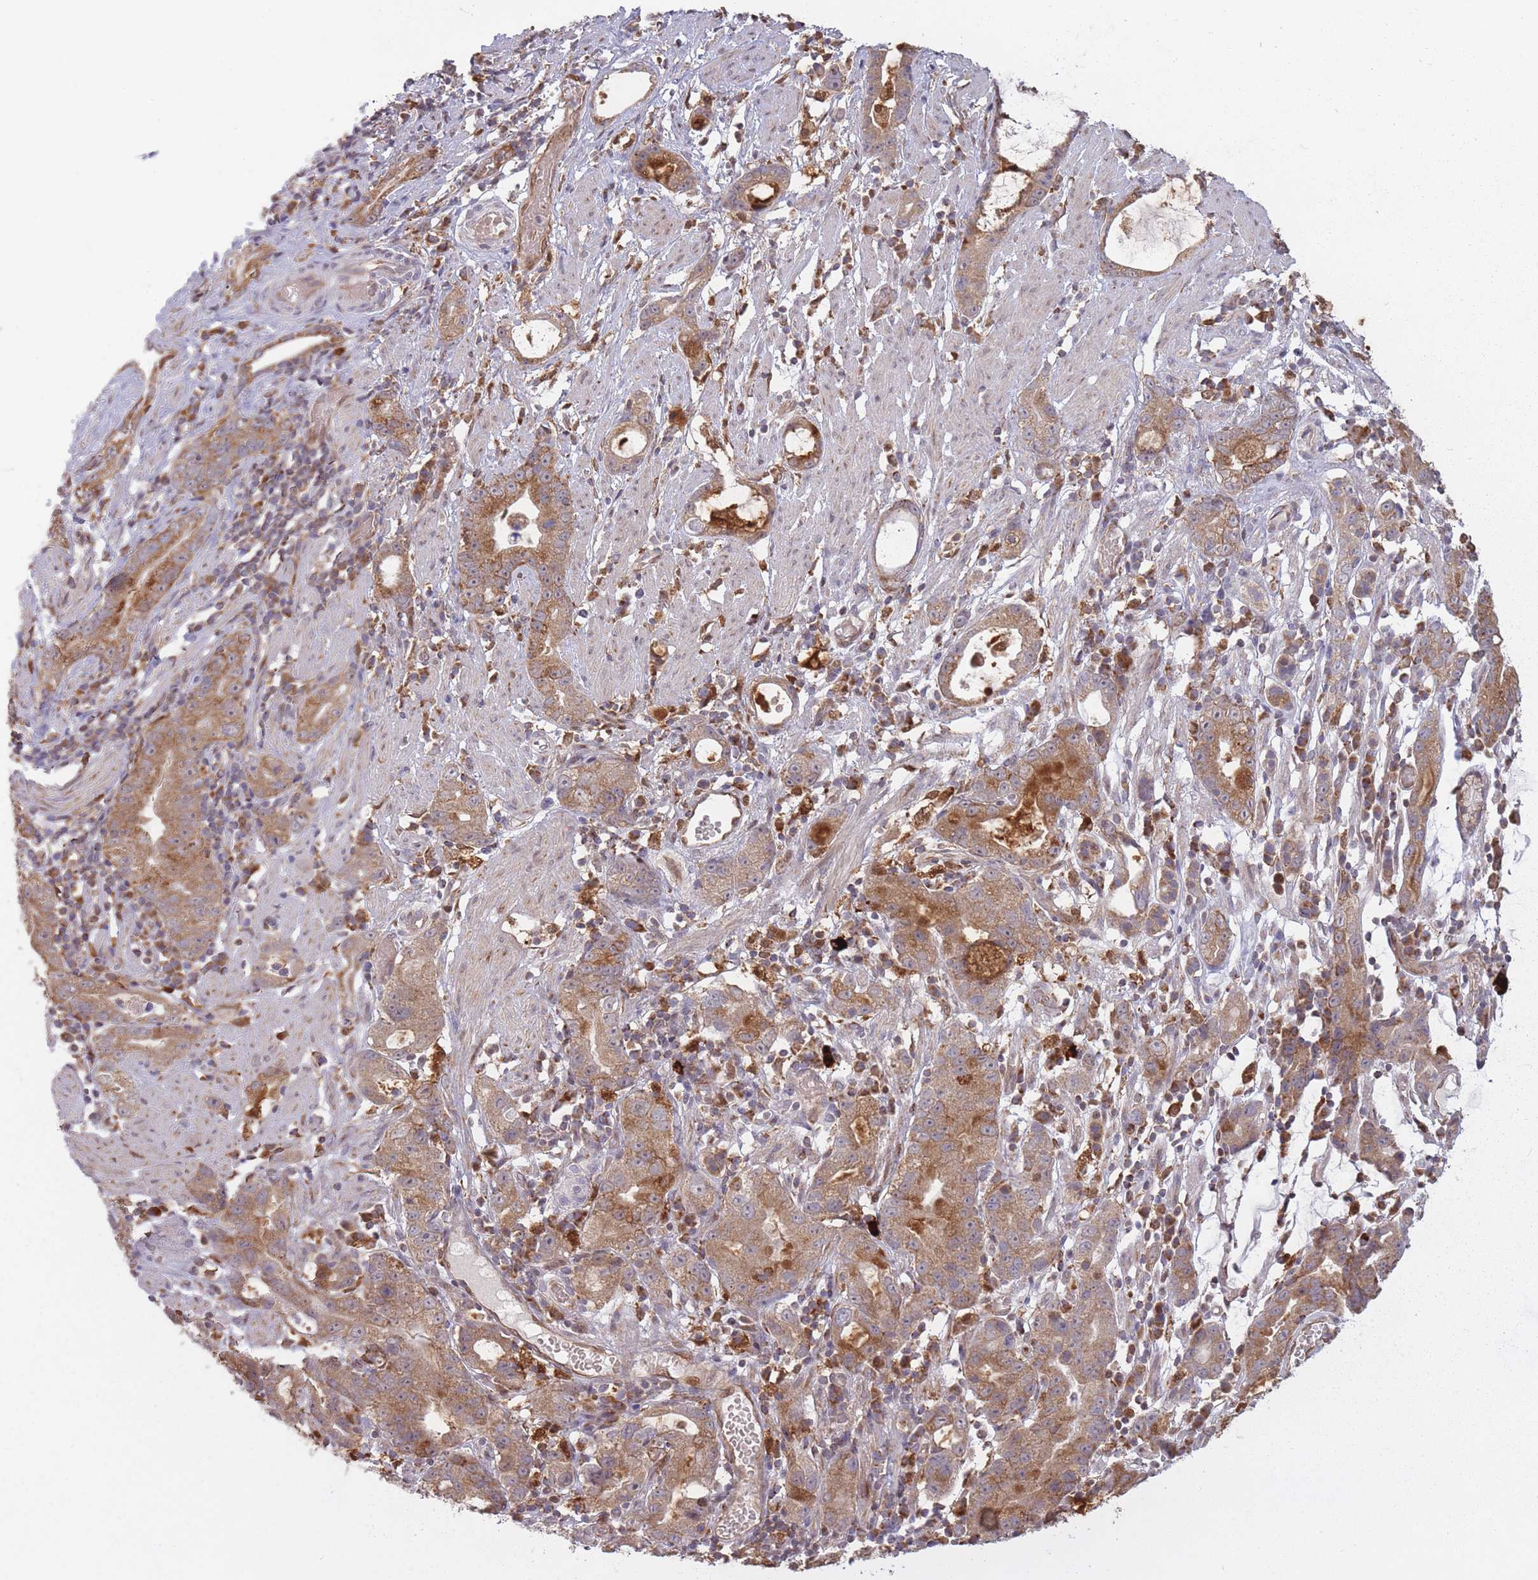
{"staining": {"intensity": "moderate", "quantity": ">75%", "location": "cytoplasmic/membranous"}, "tissue": "stomach cancer", "cell_type": "Tumor cells", "image_type": "cancer", "snomed": [{"axis": "morphology", "description": "Adenocarcinoma, NOS"}, {"axis": "topography", "description": "Stomach"}], "caption": "The photomicrograph reveals staining of stomach adenocarcinoma, revealing moderate cytoplasmic/membranous protein positivity (brown color) within tumor cells.", "gene": "LGALS9", "patient": {"sex": "male", "age": 55}}